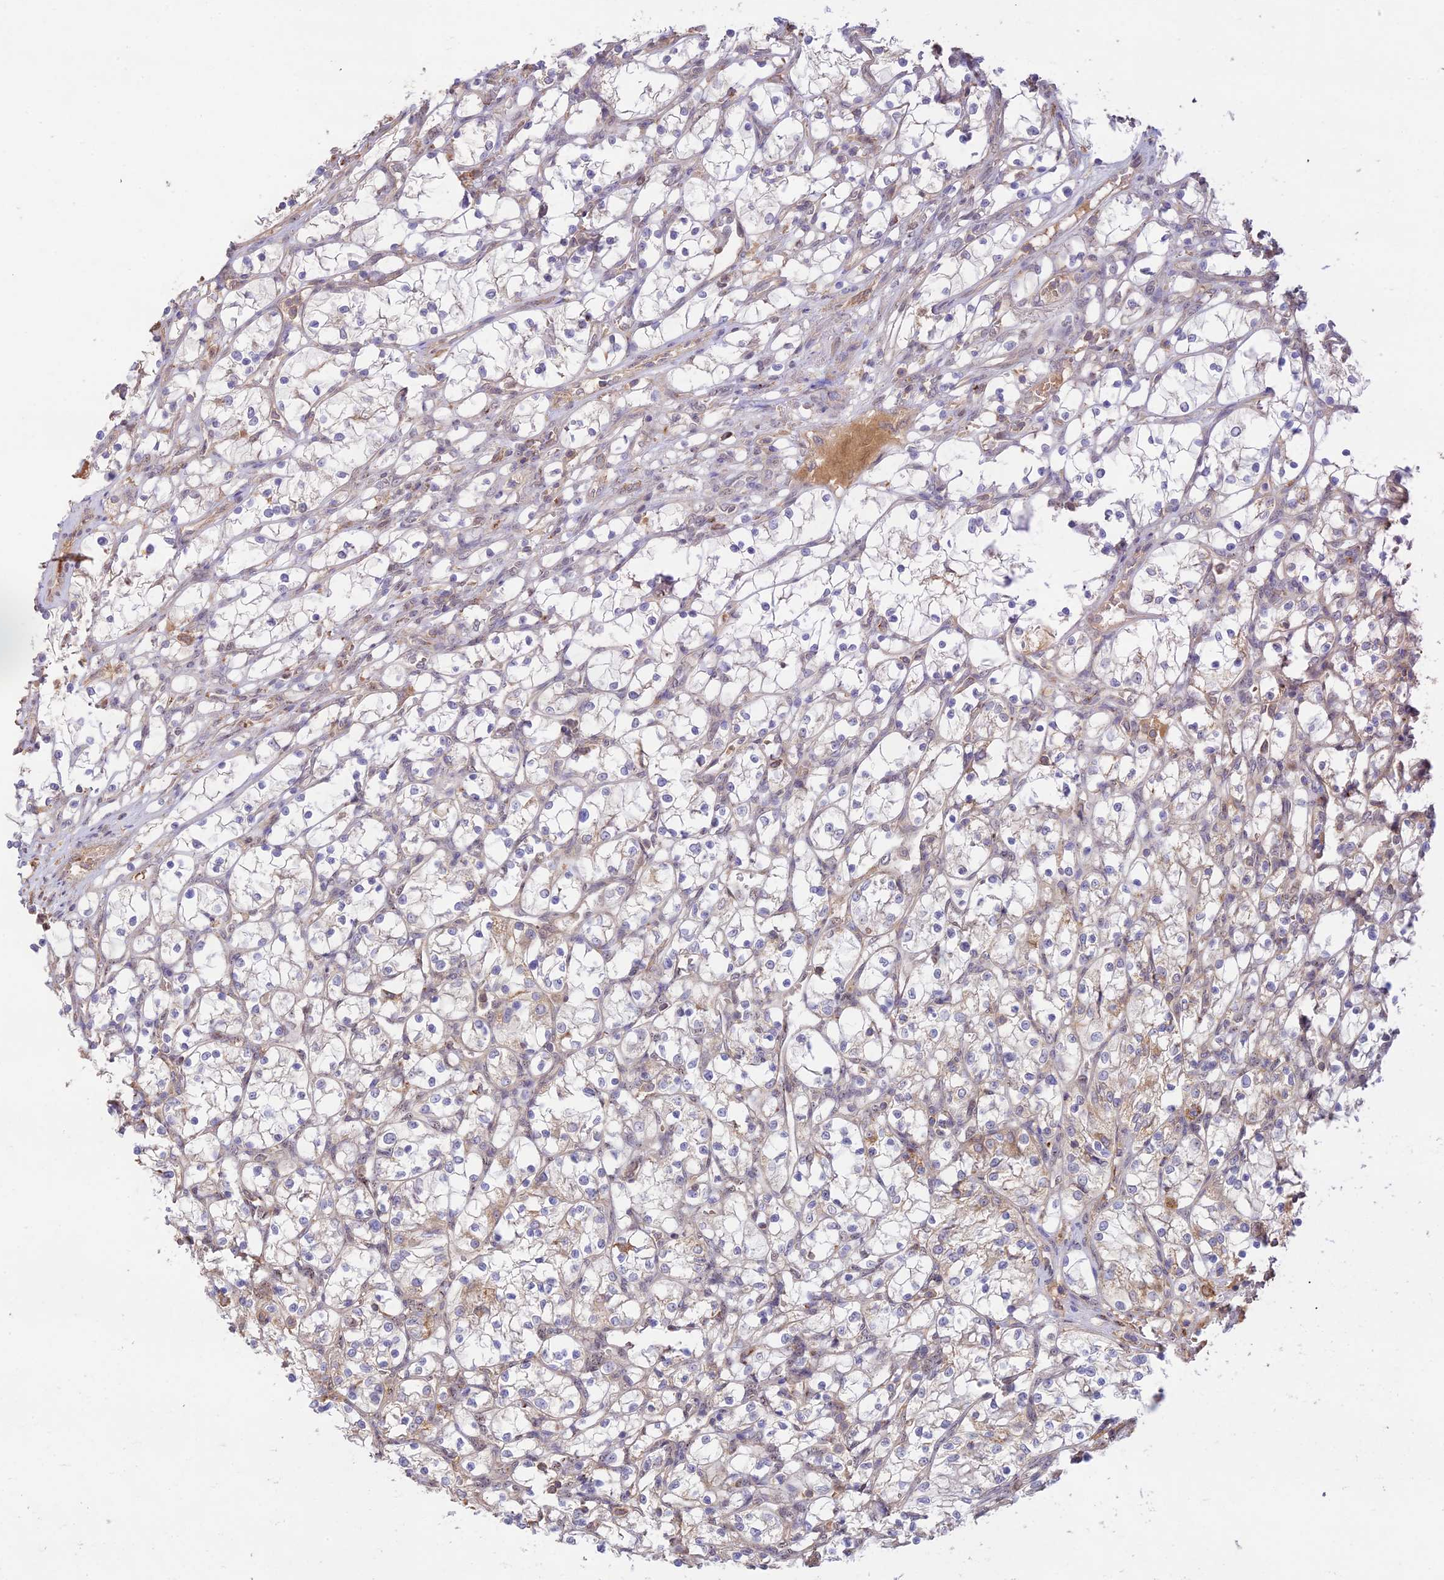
{"staining": {"intensity": "negative", "quantity": "none", "location": "none"}, "tissue": "renal cancer", "cell_type": "Tumor cells", "image_type": "cancer", "snomed": [{"axis": "morphology", "description": "Adenocarcinoma, NOS"}, {"axis": "topography", "description": "Kidney"}], "caption": "A photomicrograph of renal adenocarcinoma stained for a protein exhibits no brown staining in tumor cells.", "gene": "CLCF1", "patient": {"sex": "female", "age": 69}}